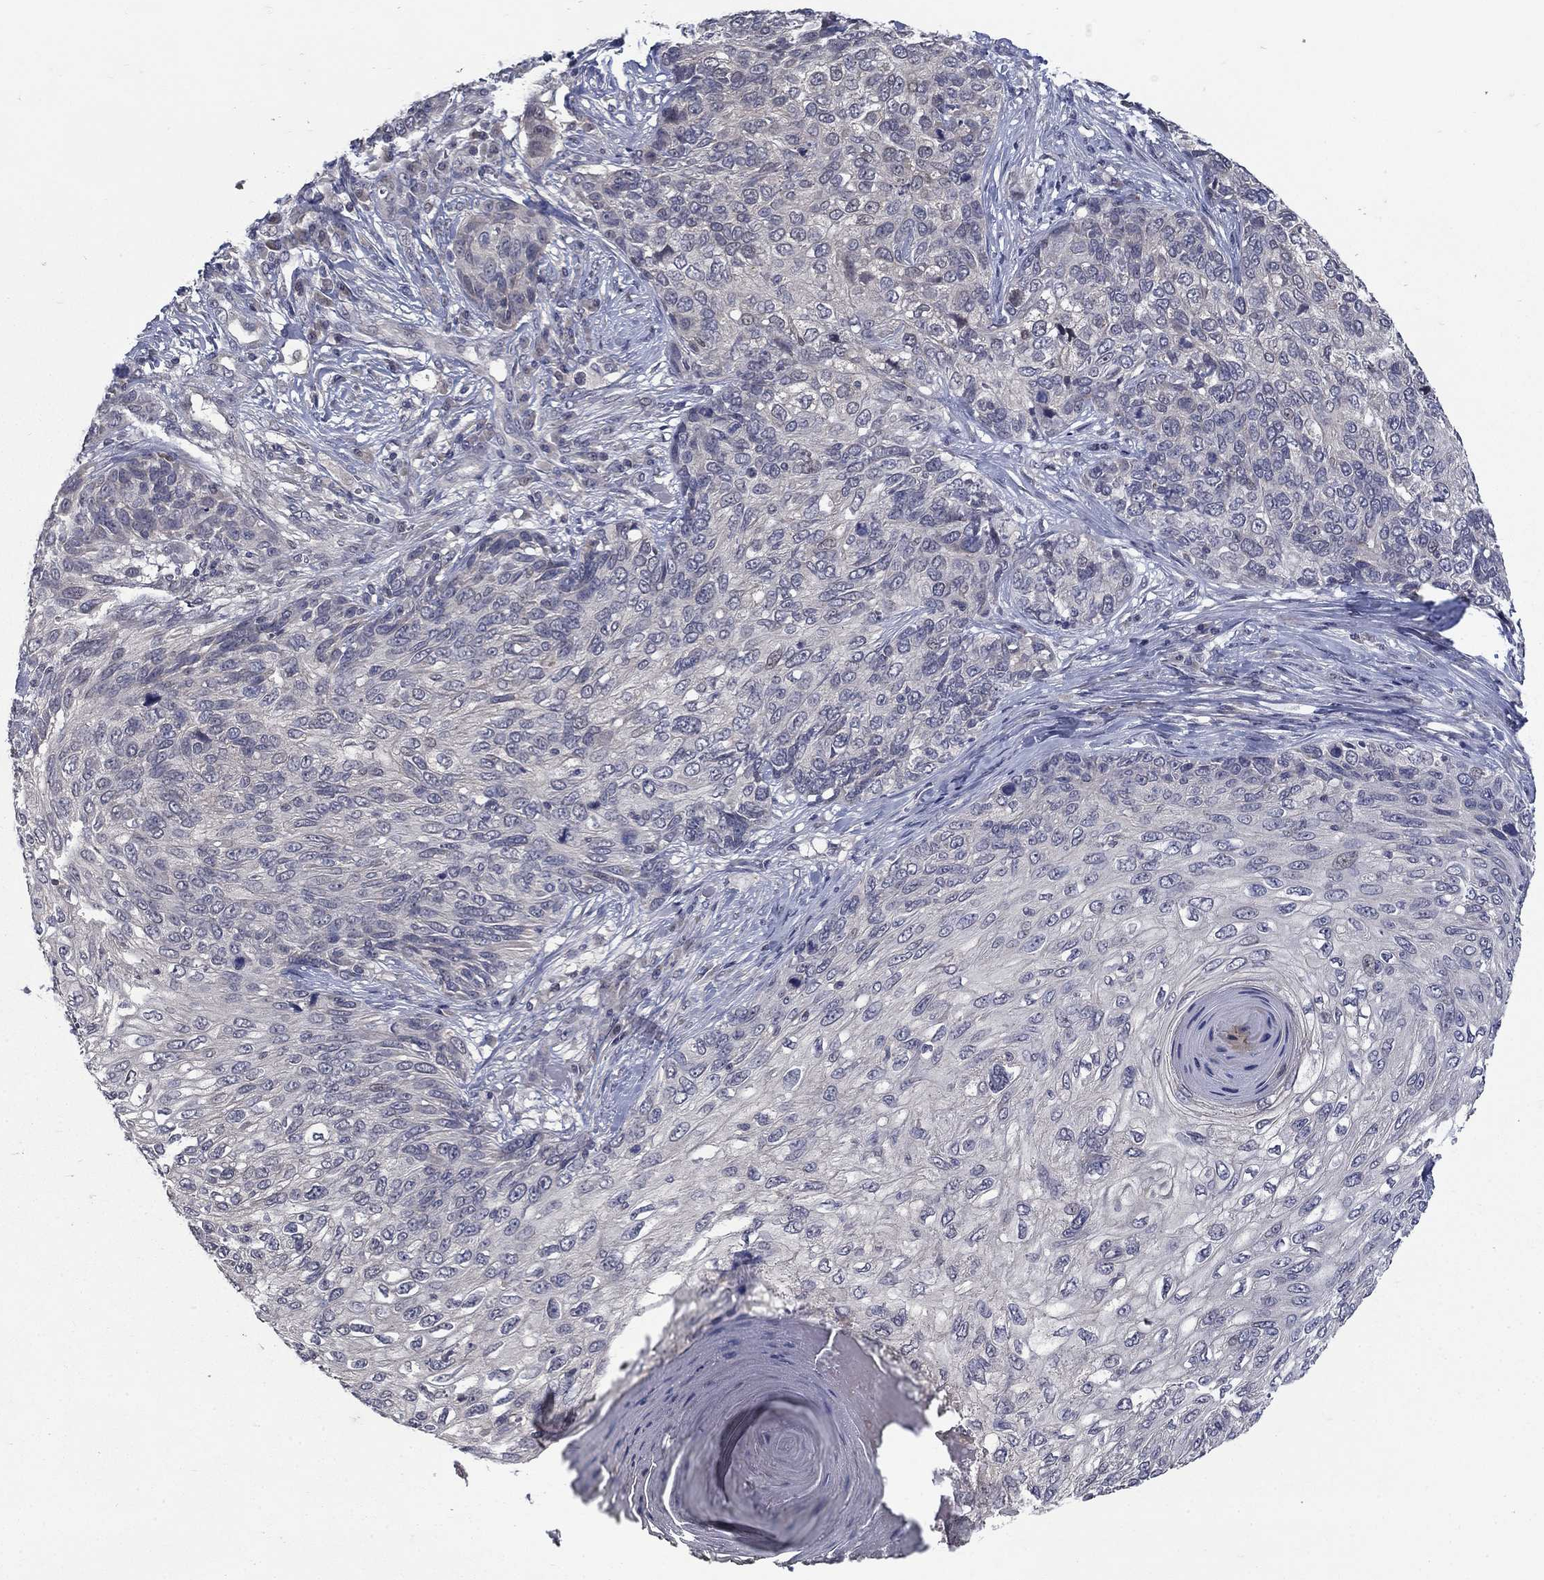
{"staining": {"intensity": "negative", "quantity": "none", "location": "none"}, "tissue": "skin cancer", "cell_type": "Tumor cells", "image_type": "cancer", "snomed": [{"axis": "morphology", "description": "Squamous cell carcinoma, NOS"}, {"axis": "topography", "description": "Skin"}], "caption": "There is no significant positivity in tumor cells of skin cancer (squamous cell carcinoma).", "gene": "FAM3B", "patient": {"sex": "male", "age": 92}}